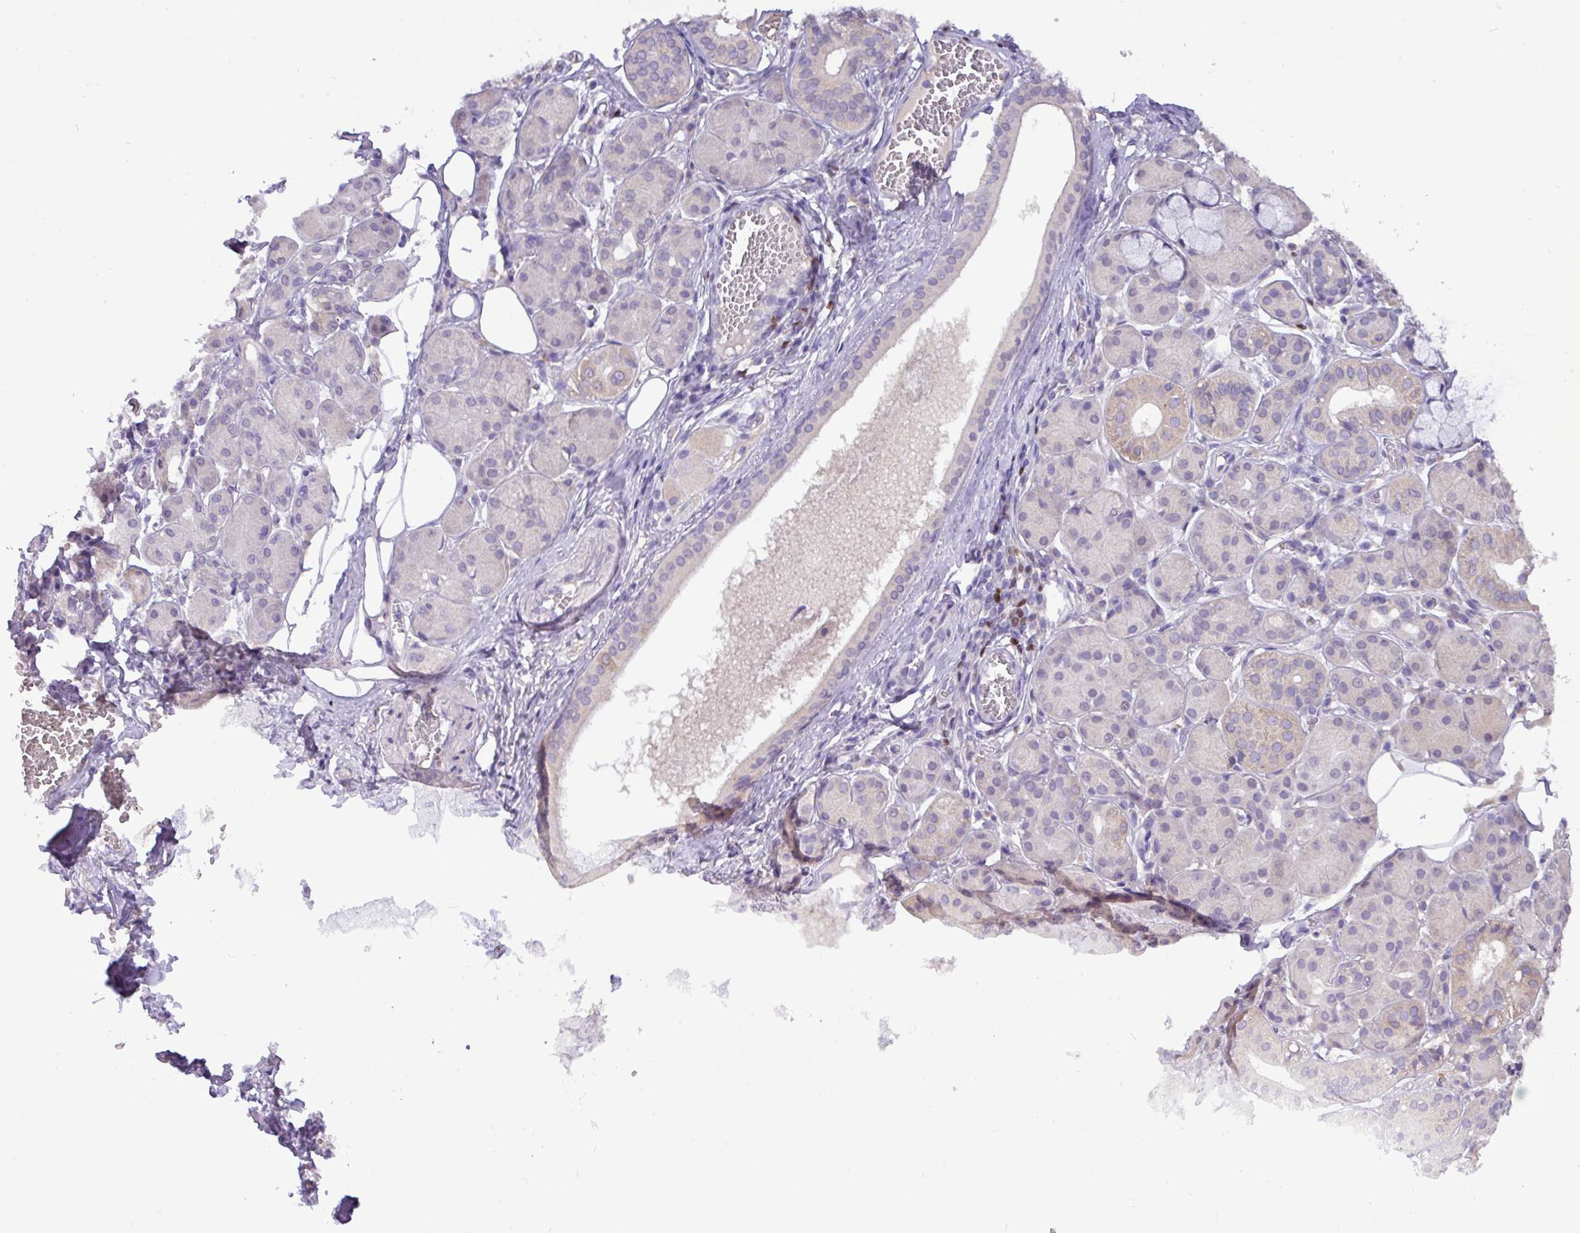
{"staining": {"intensity": "weak", "quantity": "<25%", "location": "cytoplasmic/membranous"}, "tissue": "salivary gland", "cell_type": "Glandular cells", "image_type": "normal", "snomed": [{"axis": "morphology", "description": "Squamous cell carcinoma, NOS"}, {"axis": "topography", "description": "Skin"}, {"axis": "topography", "description": "Head-Neck"}], "caption": "Protein analysis of unremarkable salivary gland reveals no significant staining in glandular cells.", "gene": "PAX8", "patient": {"sex": "male", "age": 80}}